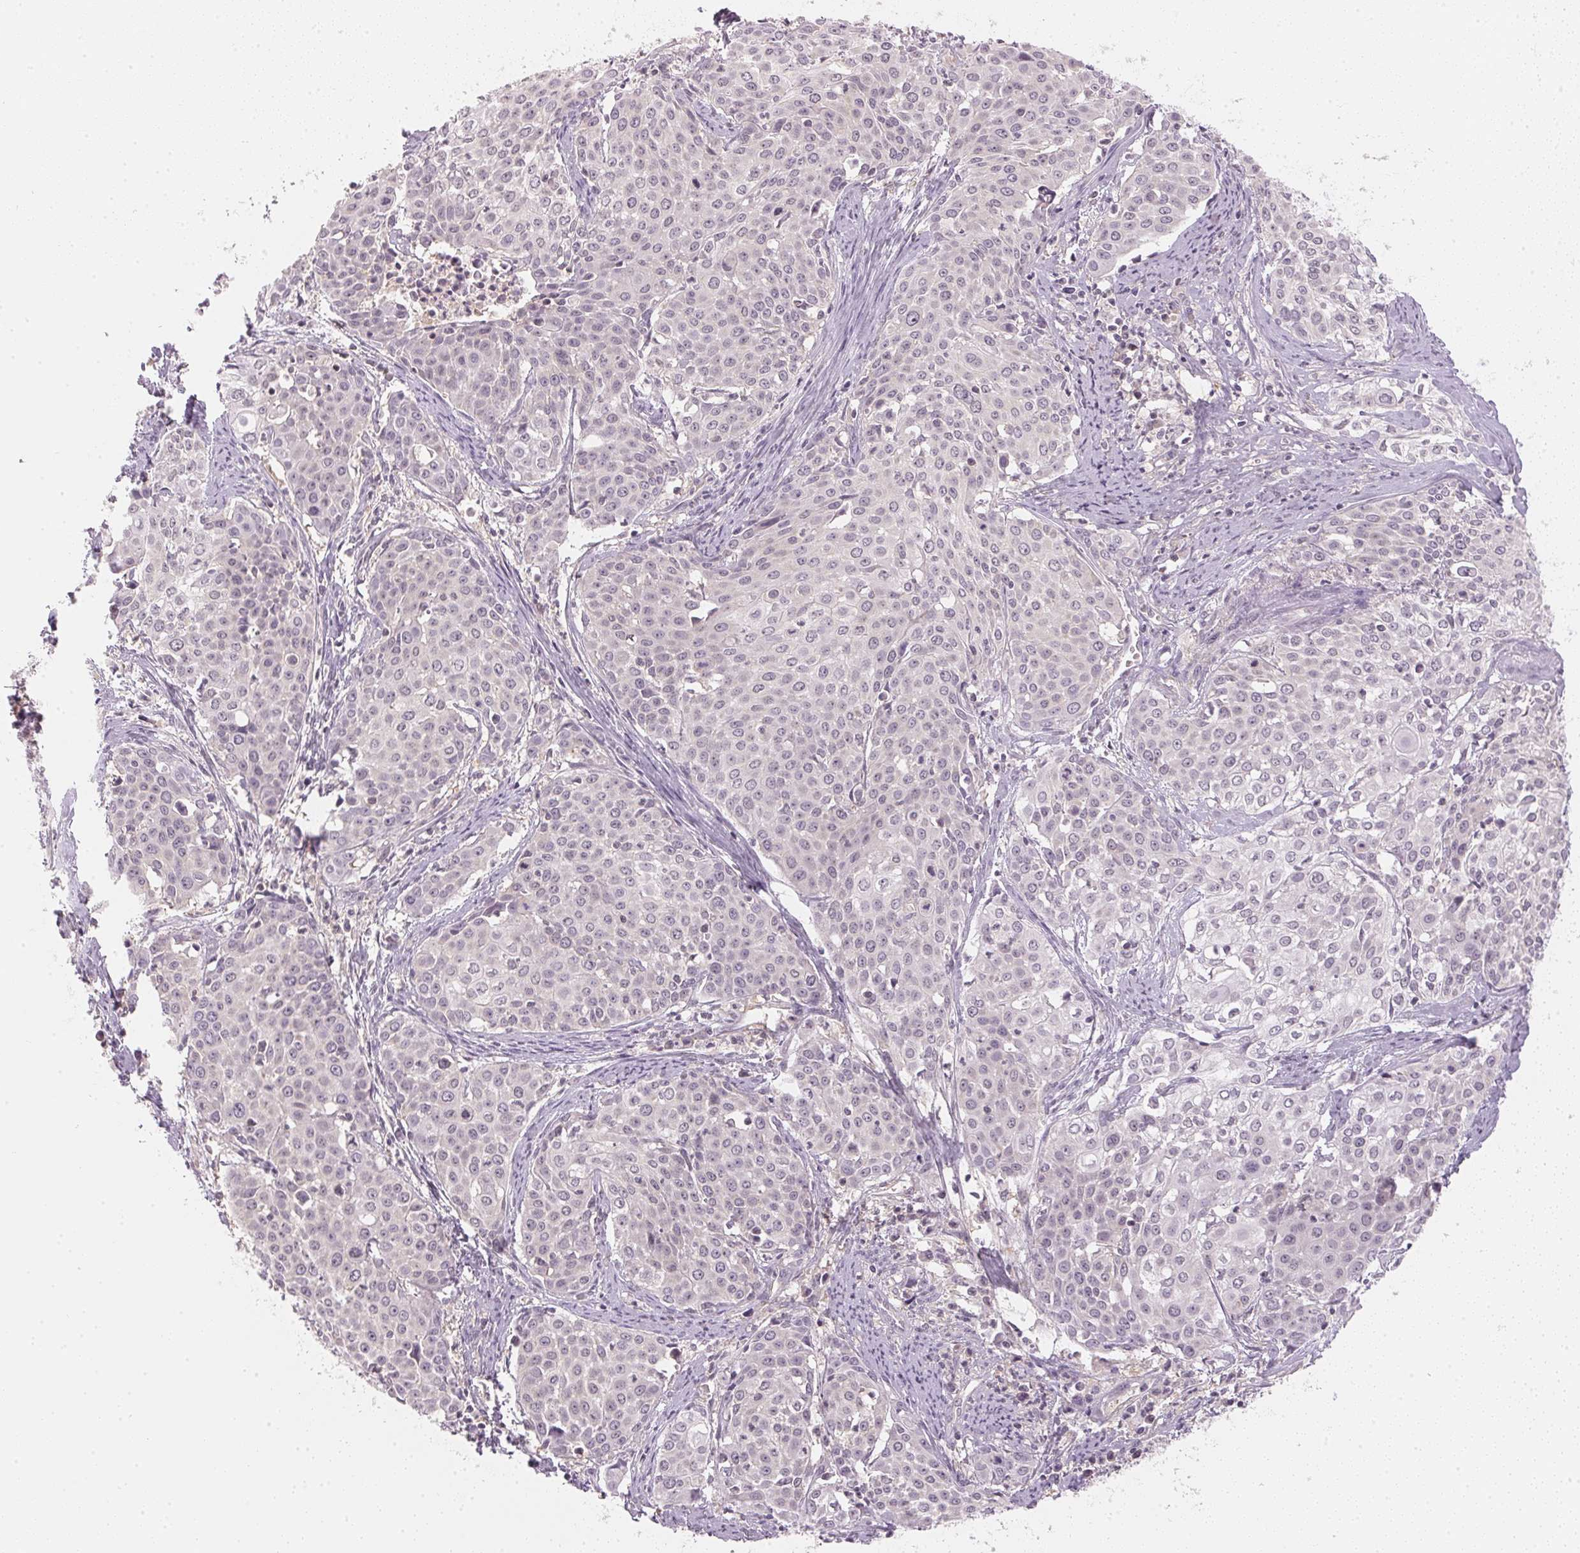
{"staining": {"intensity": "negative", "quantity": "none", "location": "none"}, "tissue": "cervical cancer", "cell_type": "Tumor cells", "image_type": "cancer", "snomed": [{"axis": "morphology", "description": "Squamous cell carcinoma, NOS"}, {"axis": "topography", "description": "Cervix"}], "caption": "Immunohistochemistry (IHC) micrograph of neoplastic tissue: human squamous cell carcinoma (cervical) stained with DAB demonstrates no significant protein staining in tumor cells. (DAB (3,3'-diaminobenzidine) IHC visualized using brightfield microscopy, high magnification).", "gene": "KPRP", "patient": {"sex": "female", "age": 39}}